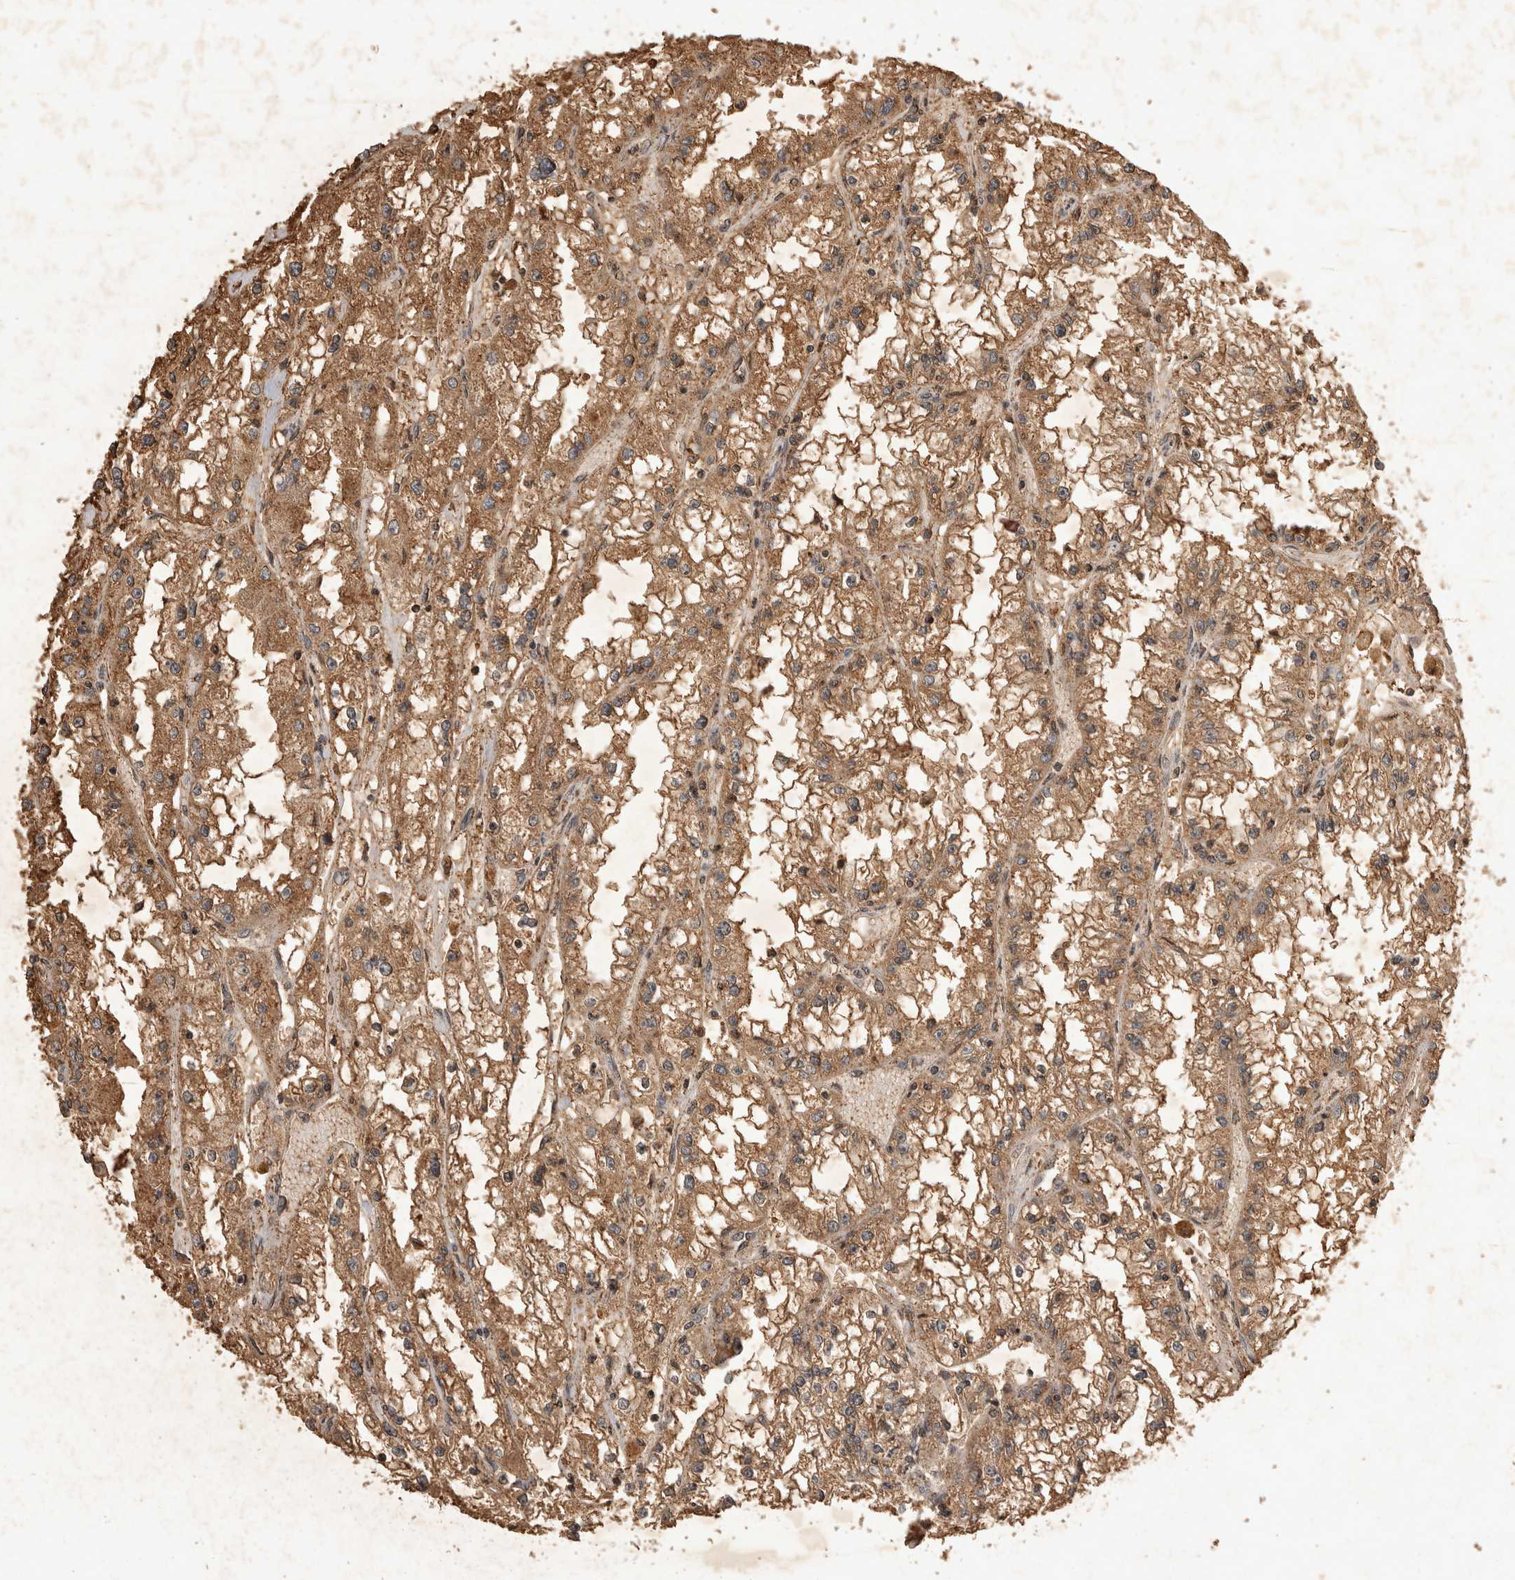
{"staining": {"intensity": "moderate", "quantity": ">75%", "location": "cytoplasmic/membranous"}, "tissue": "renal cancer", "cell_type": "Tumor cells", "image_type": "cancer", "snomed": [{"axis": "morphology", "description": "Adenocarcinoma, NOS"}, {"axis": "topography", "description": "Kidney"}], "caption": "Immunohistochemistry micrograph of renal cancer (adenocarcinoma) stained for a protein (brown), which exhibits medium levels of moderate cytoplasmic/membranous positivity in about >75% of tumor cells.", "gene": "HRK", "patient": {"sex": "male", "age": 56}}